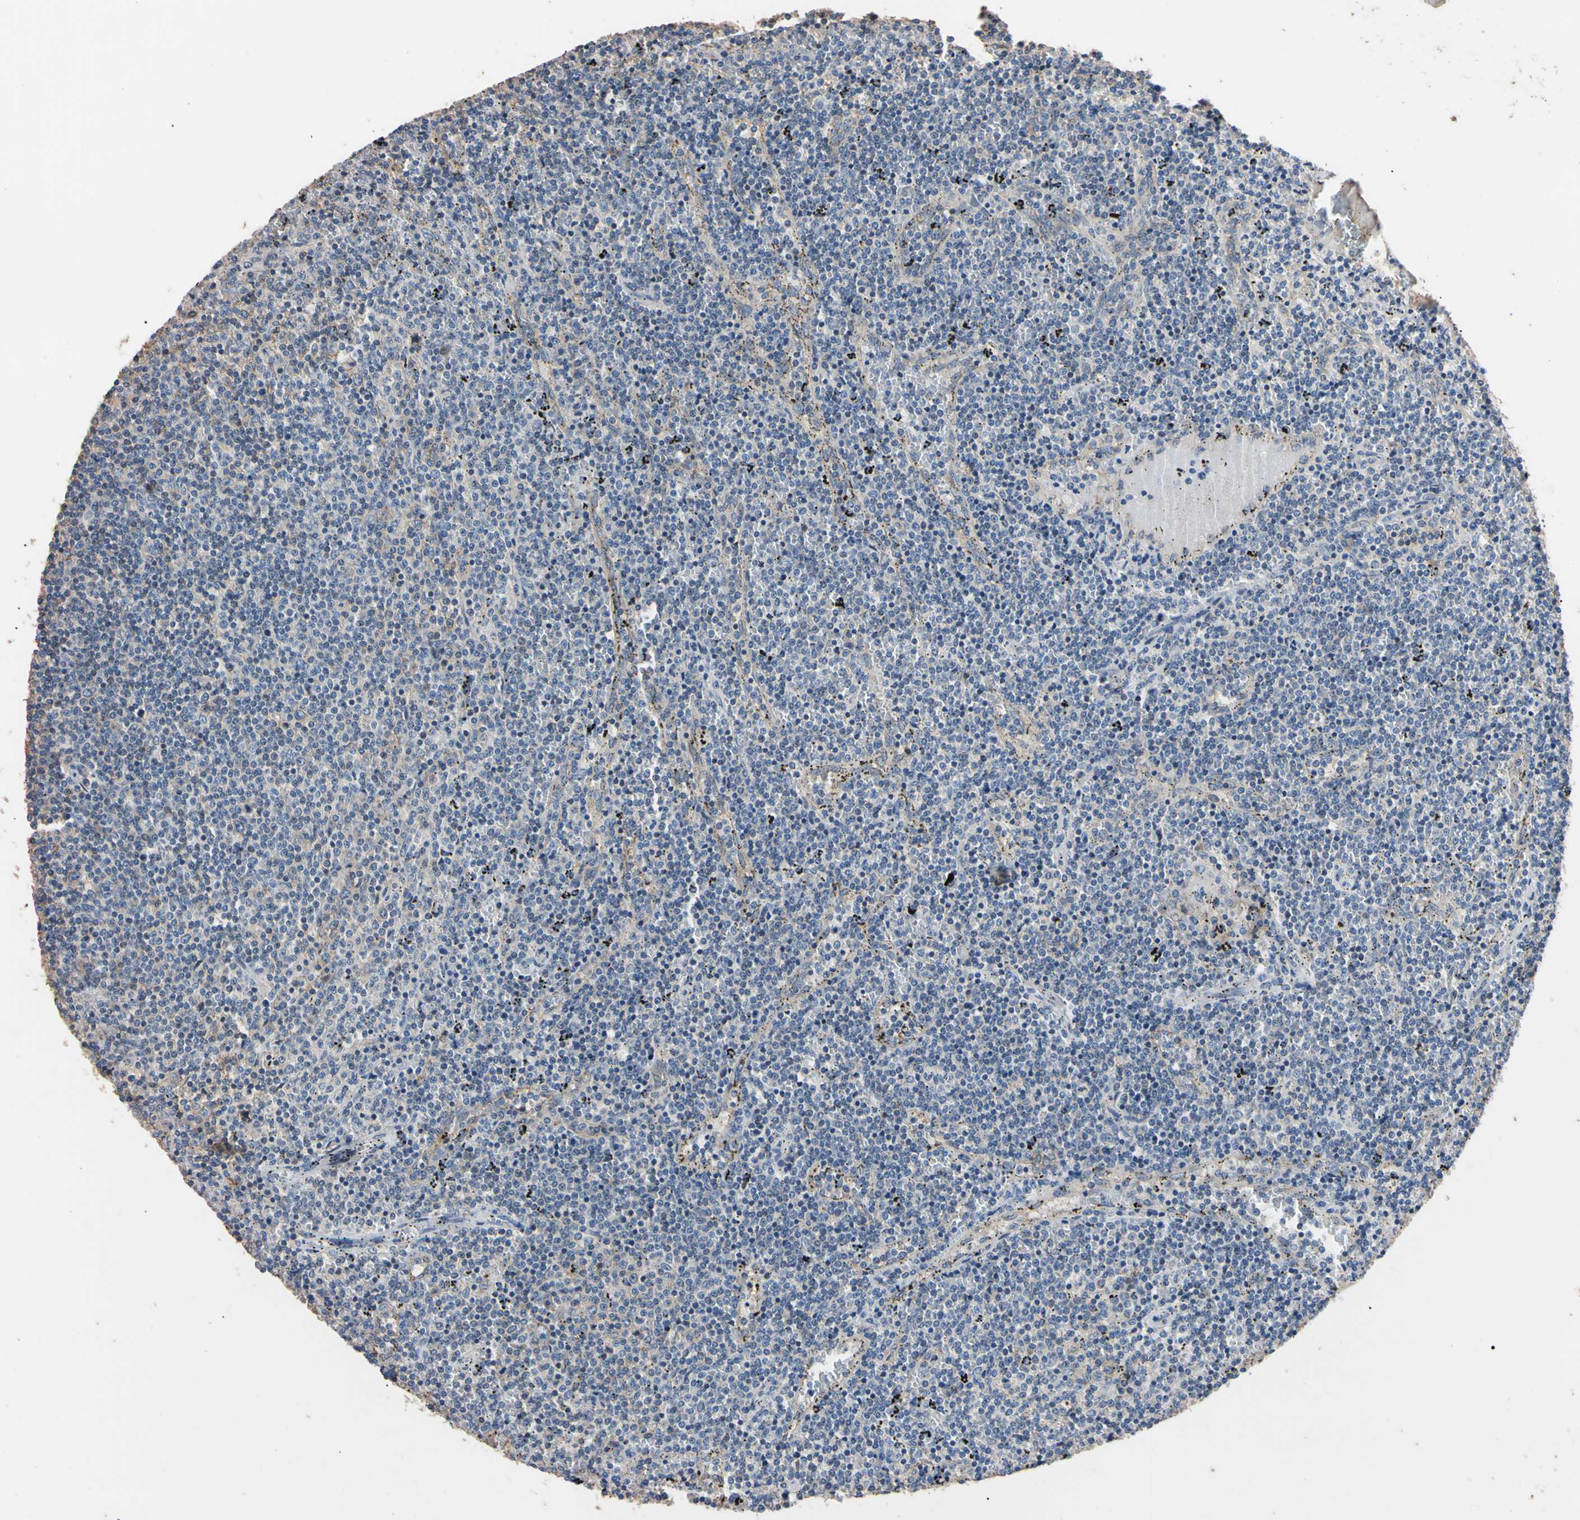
{"staining": {"intensity": "negative", "quantity": "none", "location": "none"}, "tissue": "lymphoma", "cell_type": "Tumor cells", "image_type": "cancer", "snomed": [{"axis": "morphology", "description": "Malignant lymphoma, non-Hodgkin's type, Low grade"}, {"axis": "topography", "description": "Spleen"}], "caption": "High magnification brightfield microscopy of low-grade malignant lymphoma, non-Hodgkin's type stained with DAB (3,3'-diaminobenzidine) (brown) and counterstained with hematoxylin (blue): tumor cells show no significant positivity.", "gene": "PNKD", "patient": {"sex": "female", "age": 50}}